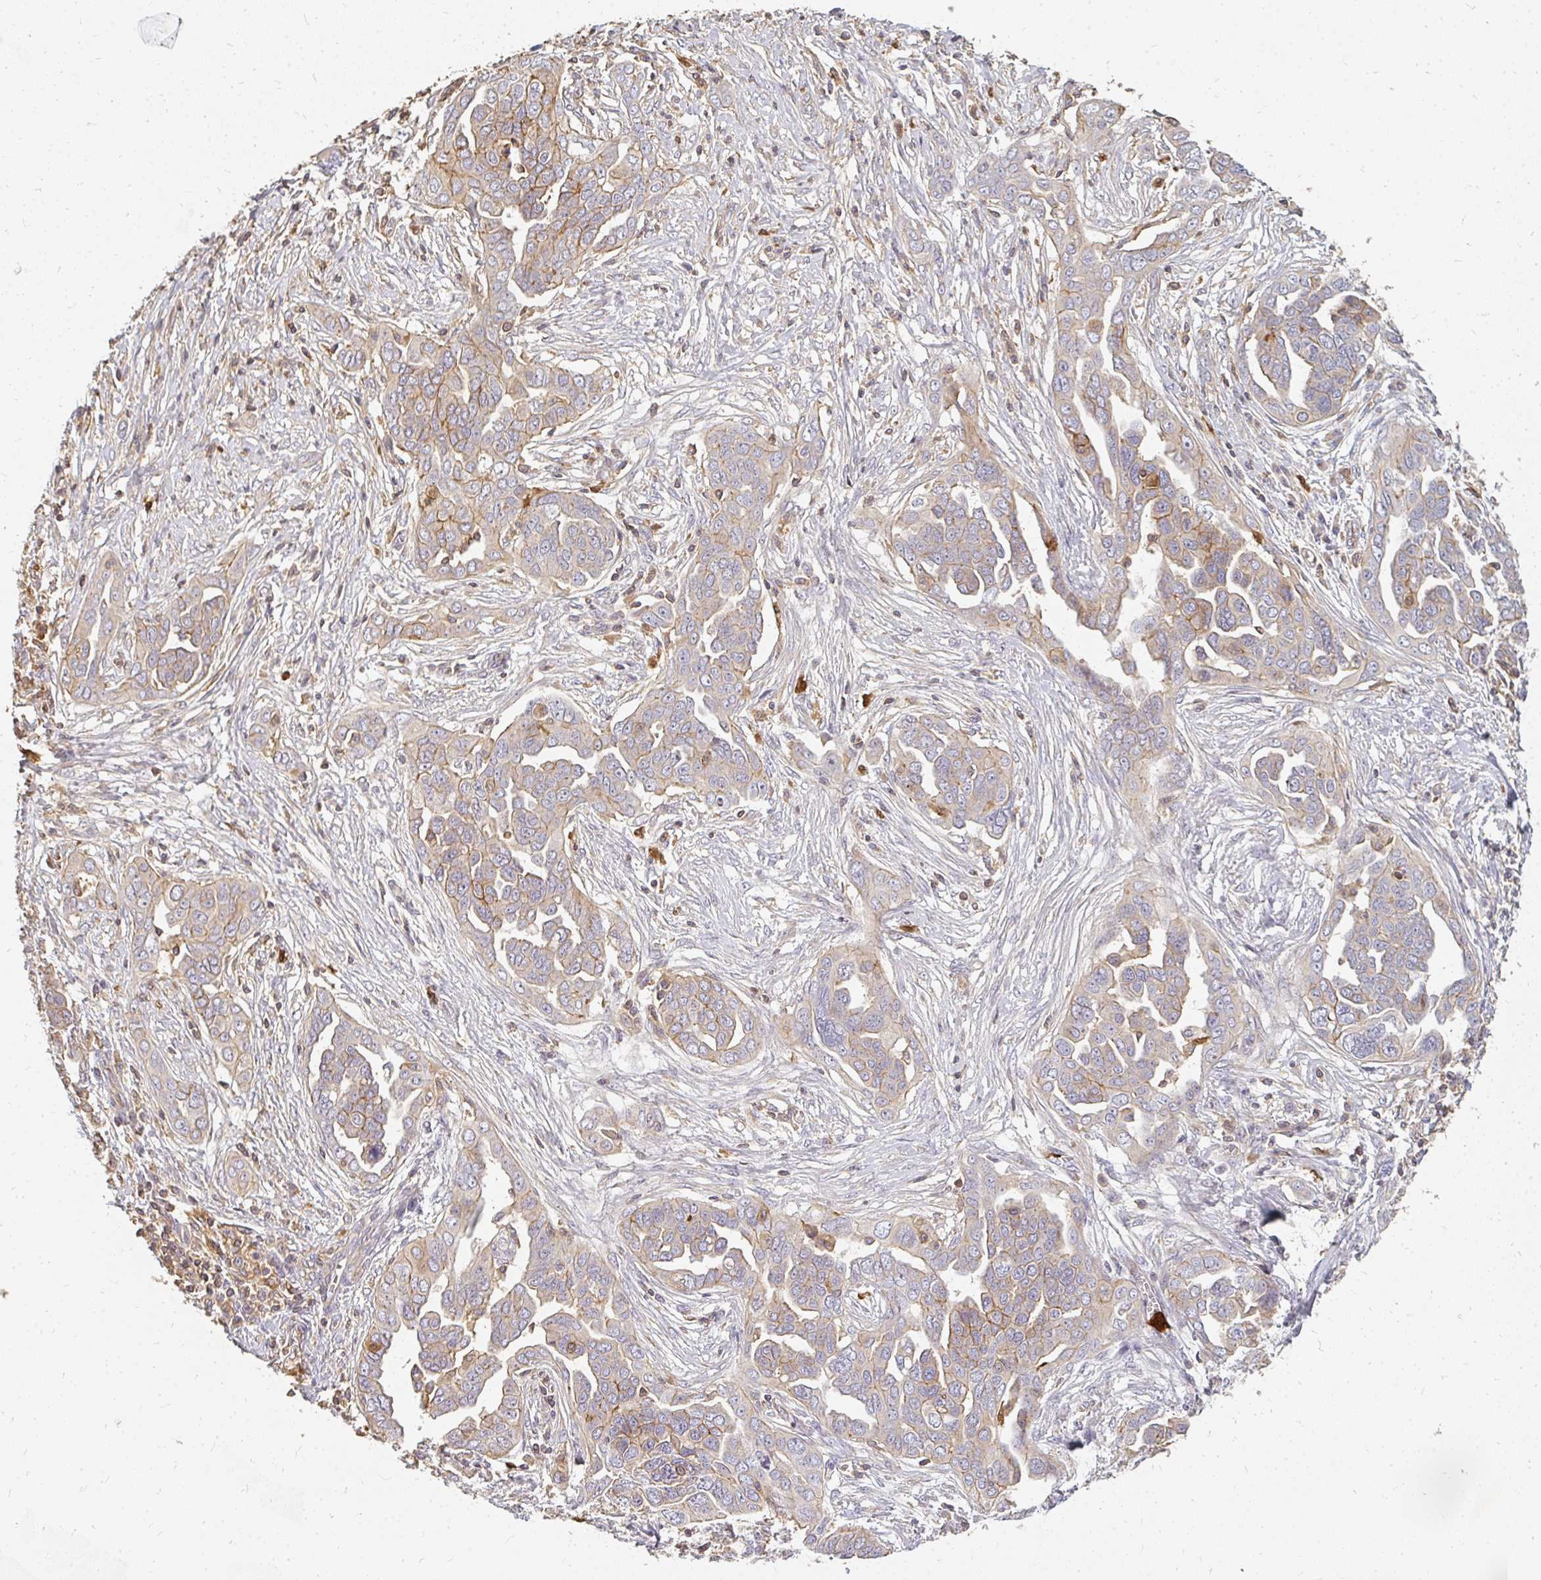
{"staining": {"intensity": "moderate", "quantity": "25%-75%", "location": "cytoplasmic/membranous"}, "tissue": "ovarian cancer", "cell_type": "Tumor cells", "image_type": "cancer", "snomed": [{"axis": "morphology", "description": "Cystadenocarcinoma, serous, NOS"}, {"axis": "topography", "description": "Ovary"}], "caption": "Immunohistochemistry (IHC) of human ovarian serous cystadenocarcinoma exhibits medium levels of moderate cytoplasmic/membranous positivity in about 25%-75% of tumor cells.", "gene": "CNTRL", "patient": {"sex": "female", "age": 59}}